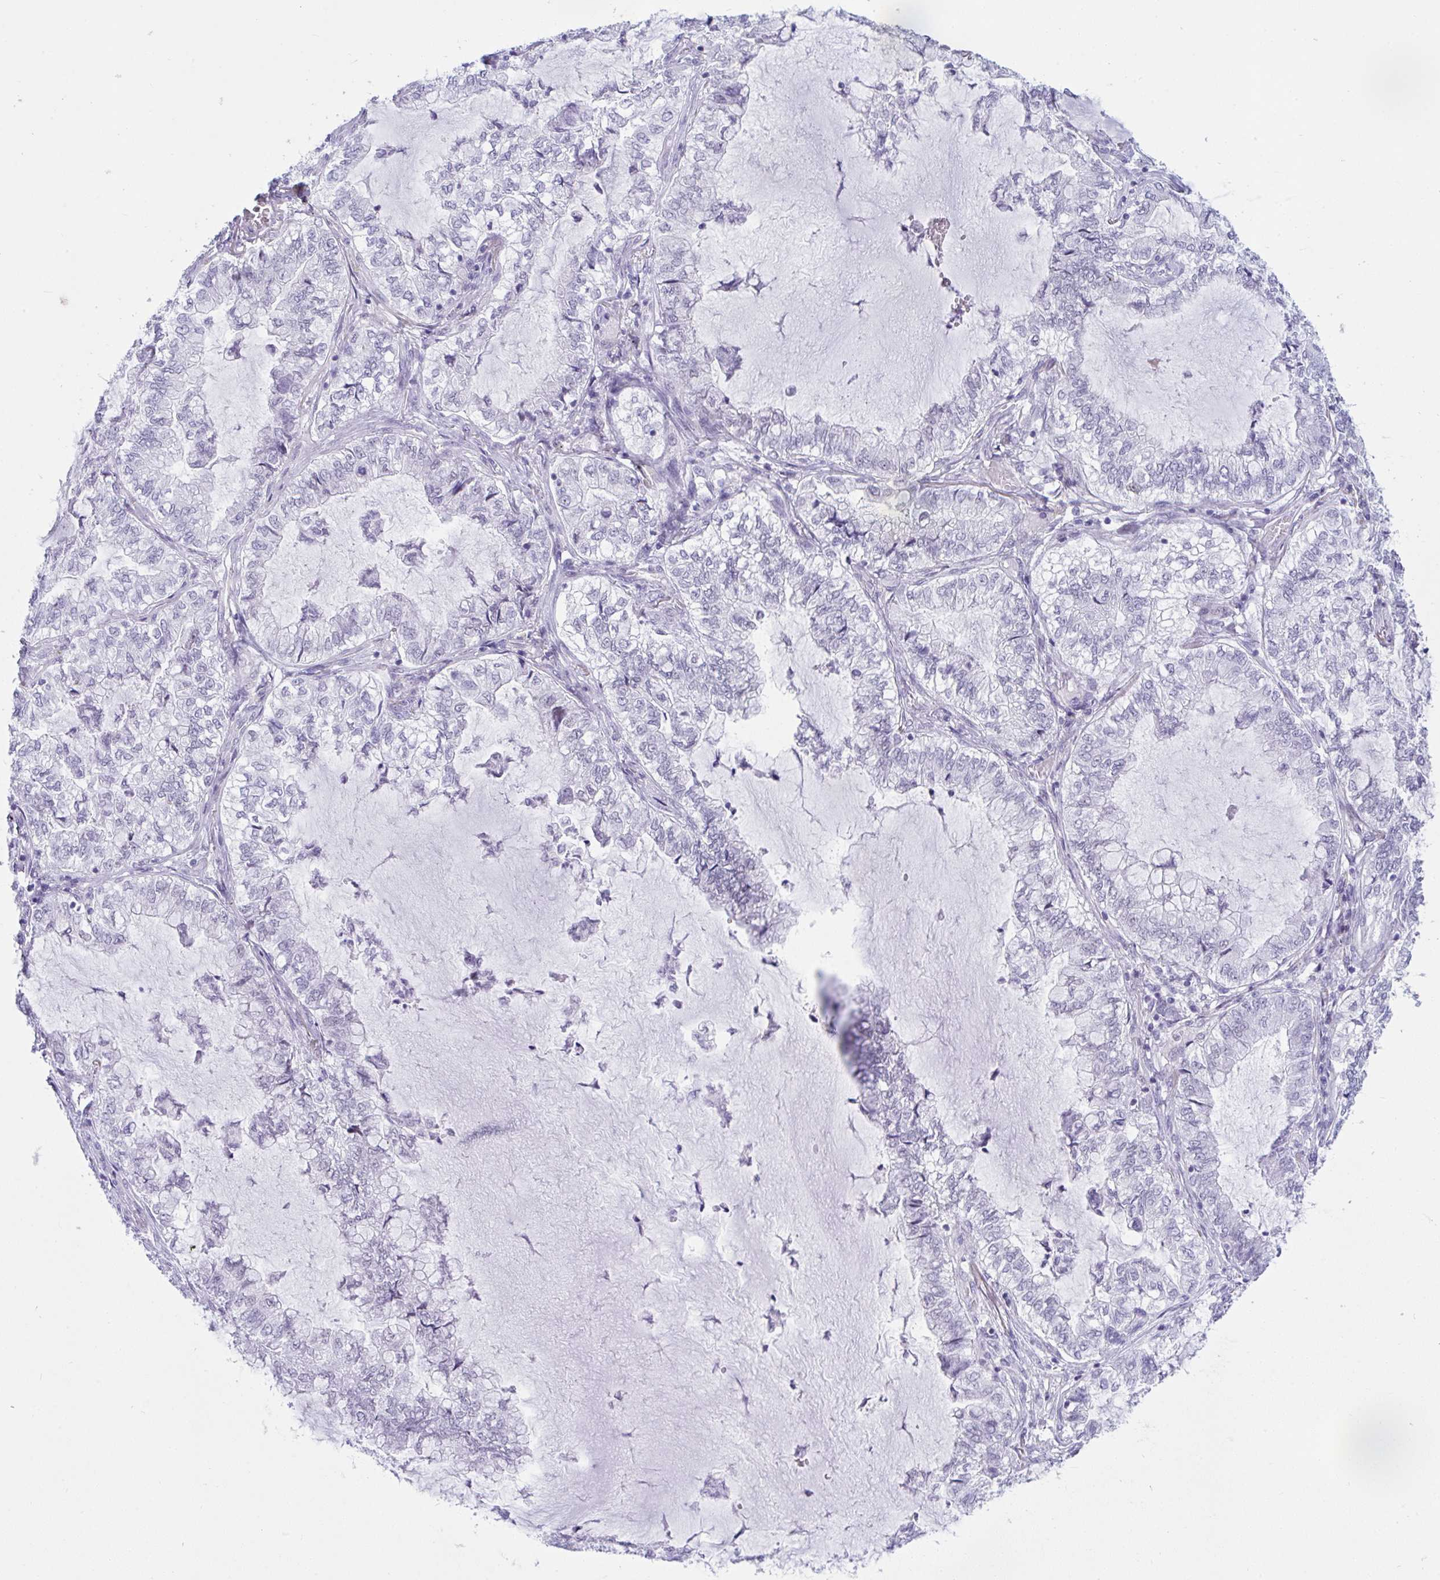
{"staining": {"intensity": "strong", "quantity": "25%-75%", "location": "nuclear"}, "tissue": "lung cancer", "cell_type": "Tumor cells", "image_type": "cancer", "snomed": [{"axis": "morphology", "description": "Adenocarcinoma, NOS"}, {"axis": "topography", "description": "Lymph node"}, {"axis": "topography", "description": "Lung"}], "caption": "A histopathology image of lung cancer (adenocarcinoma) stained for a protein reveals strong nuclear brown staining in tumor cells. (IHC, brightfield microscopy, high magnification).", "gene": "IKZF2", "patient": {"sex": "male", "age": 66}}